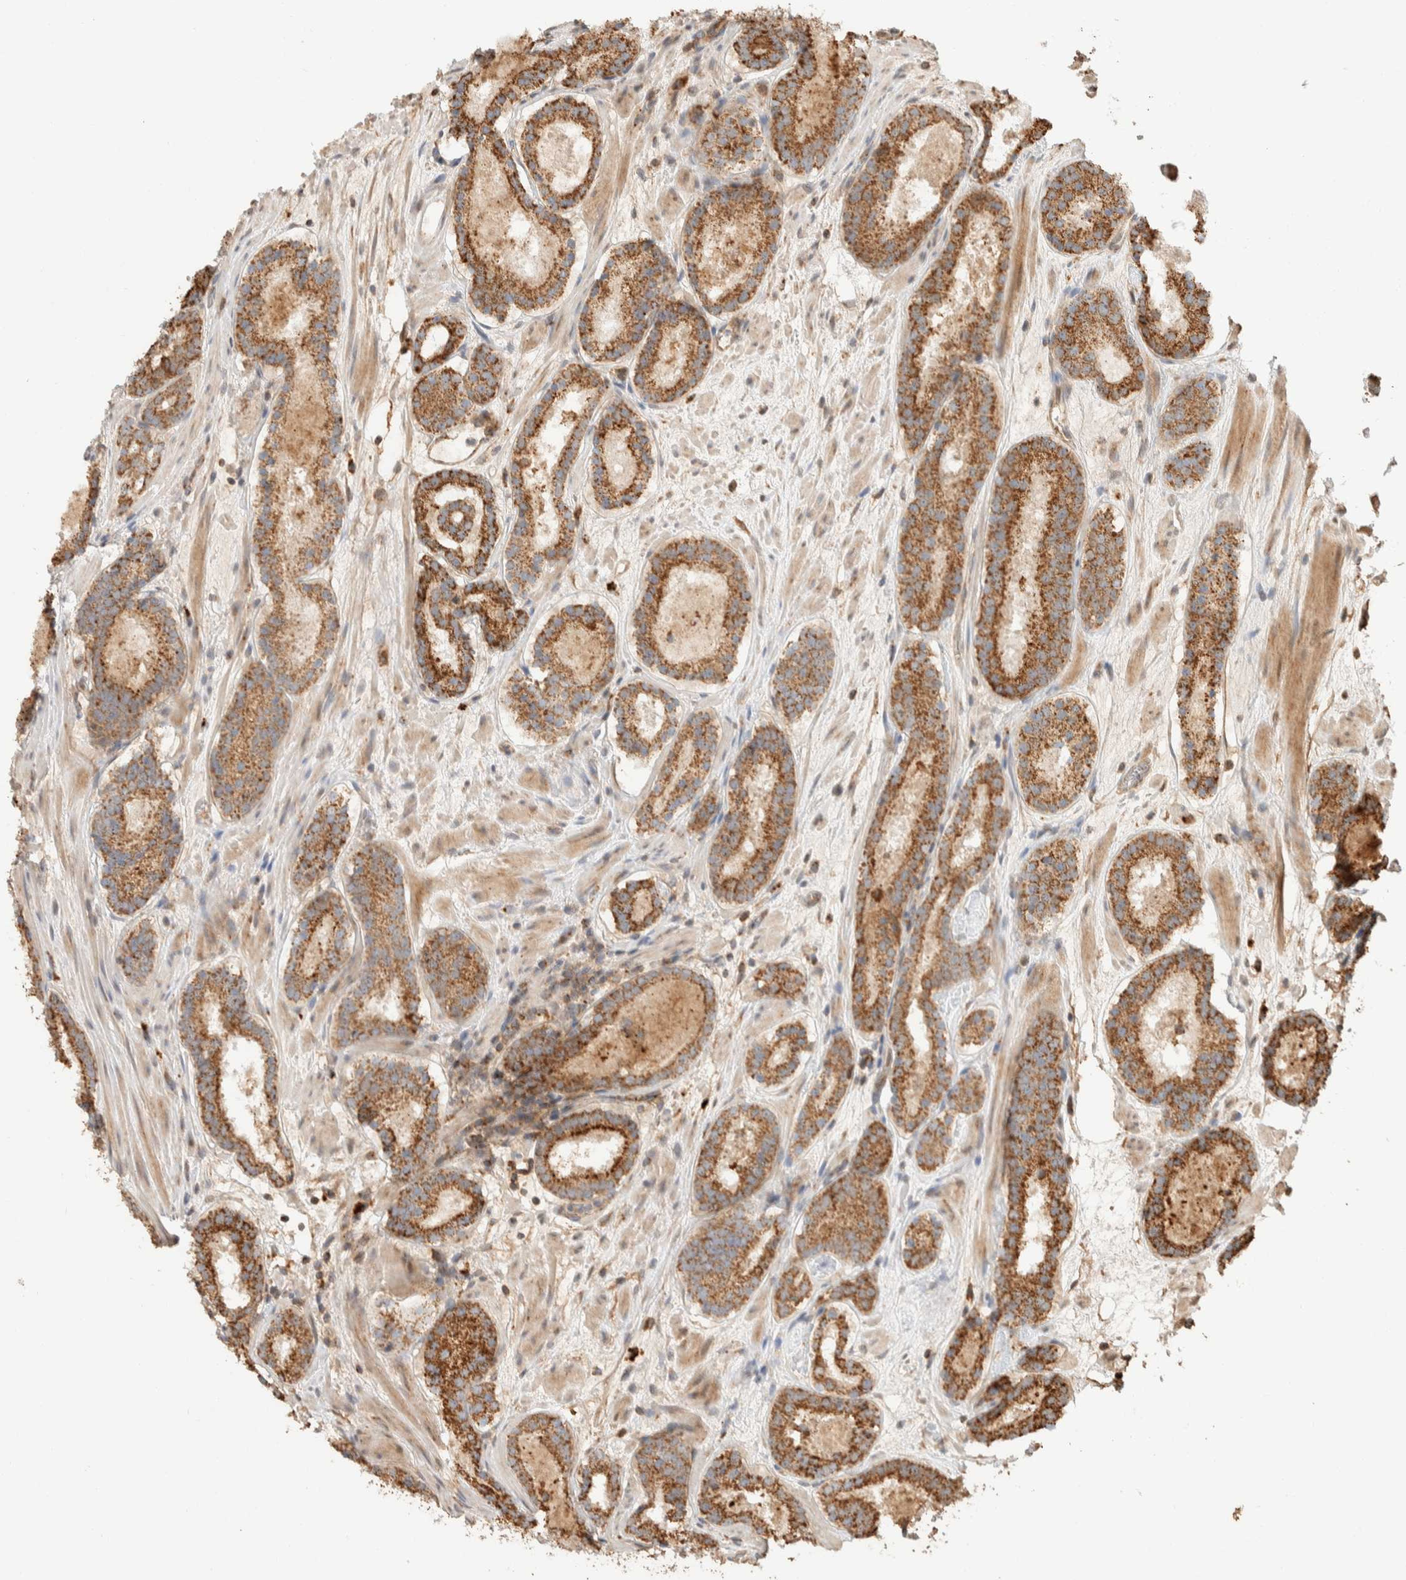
{"staining": {"intensity": "moderate", "quantity": ">75%", "location": "cytoplasmic/membranous"}, "tissue": "prostate cancer", "cell_type": "Tumor cells", "image_type": "cancer", "snomed": [{"axis": "morphology", "description": "Adenocarcinoma, Low grade"}, {"axis": "topography", "description": "Prostate"}], "caption": "Immunohistochemical staining of prostate cancer demonstrates medium levels of moderate cytoplasmic/membranous protein expression in approximately >75% of tumor cells.", "gene": "KIF9", "patient": {"sex": "male", "age": 69}}